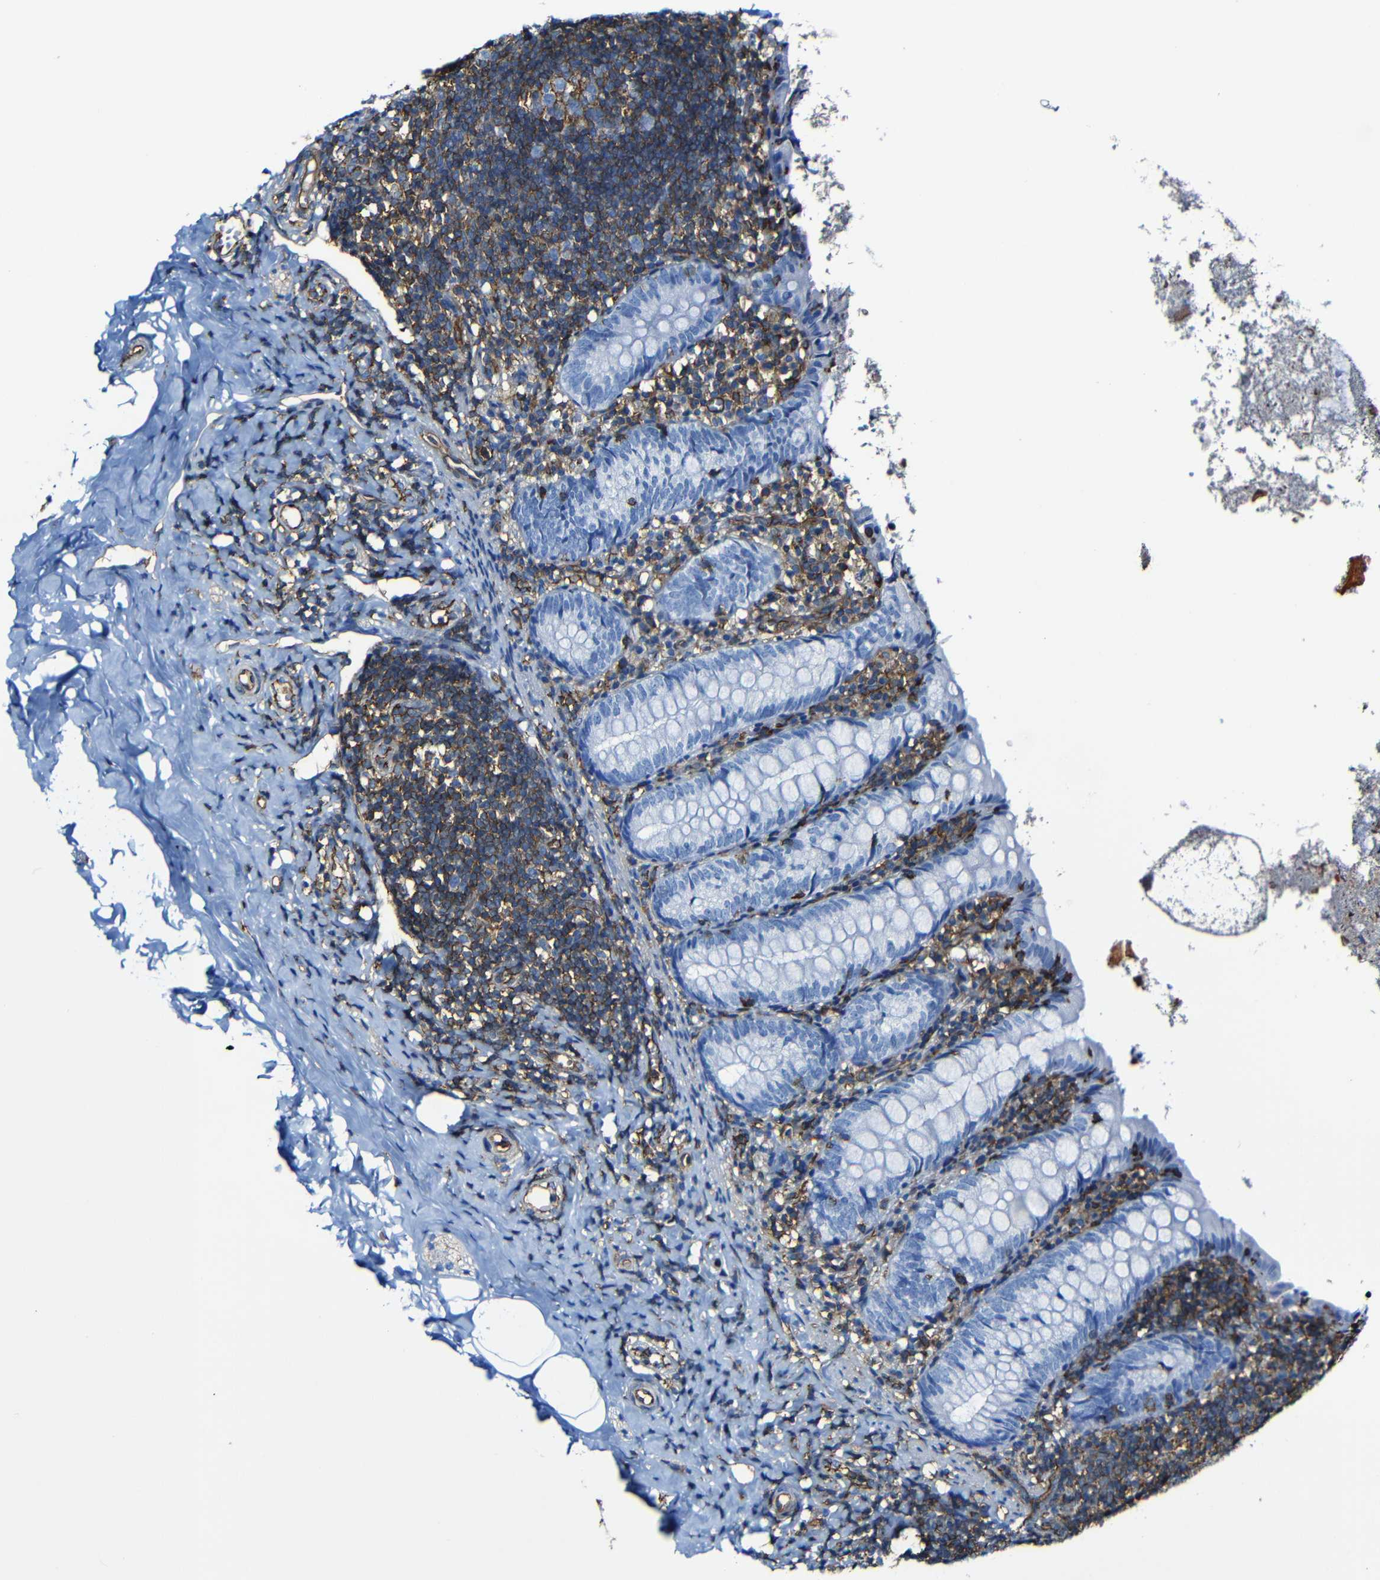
{"staining": {"intensity": "negative", "quantity": "none", "location": "none"}, "tissue": "appendix", "cell_type": "Glandular cells", "image_type": "normal", "snomed": [{"axis": "morphology", "description": "Normal tissue, NOS"}, {"axis": "topography", "description": "Appendix"}], "caption": "Immunohistochemistry (IHC) of benign appendix displays no positivity in glandular cells. Brightfield microscopy of immunohistochemistry stained with DAB (3,3'-diaminobenzidine) (brown) and hematoxylin (blue), captured at high magnification.", "gene": "MSN", "patient": {"sex": "female", "age": 10}}